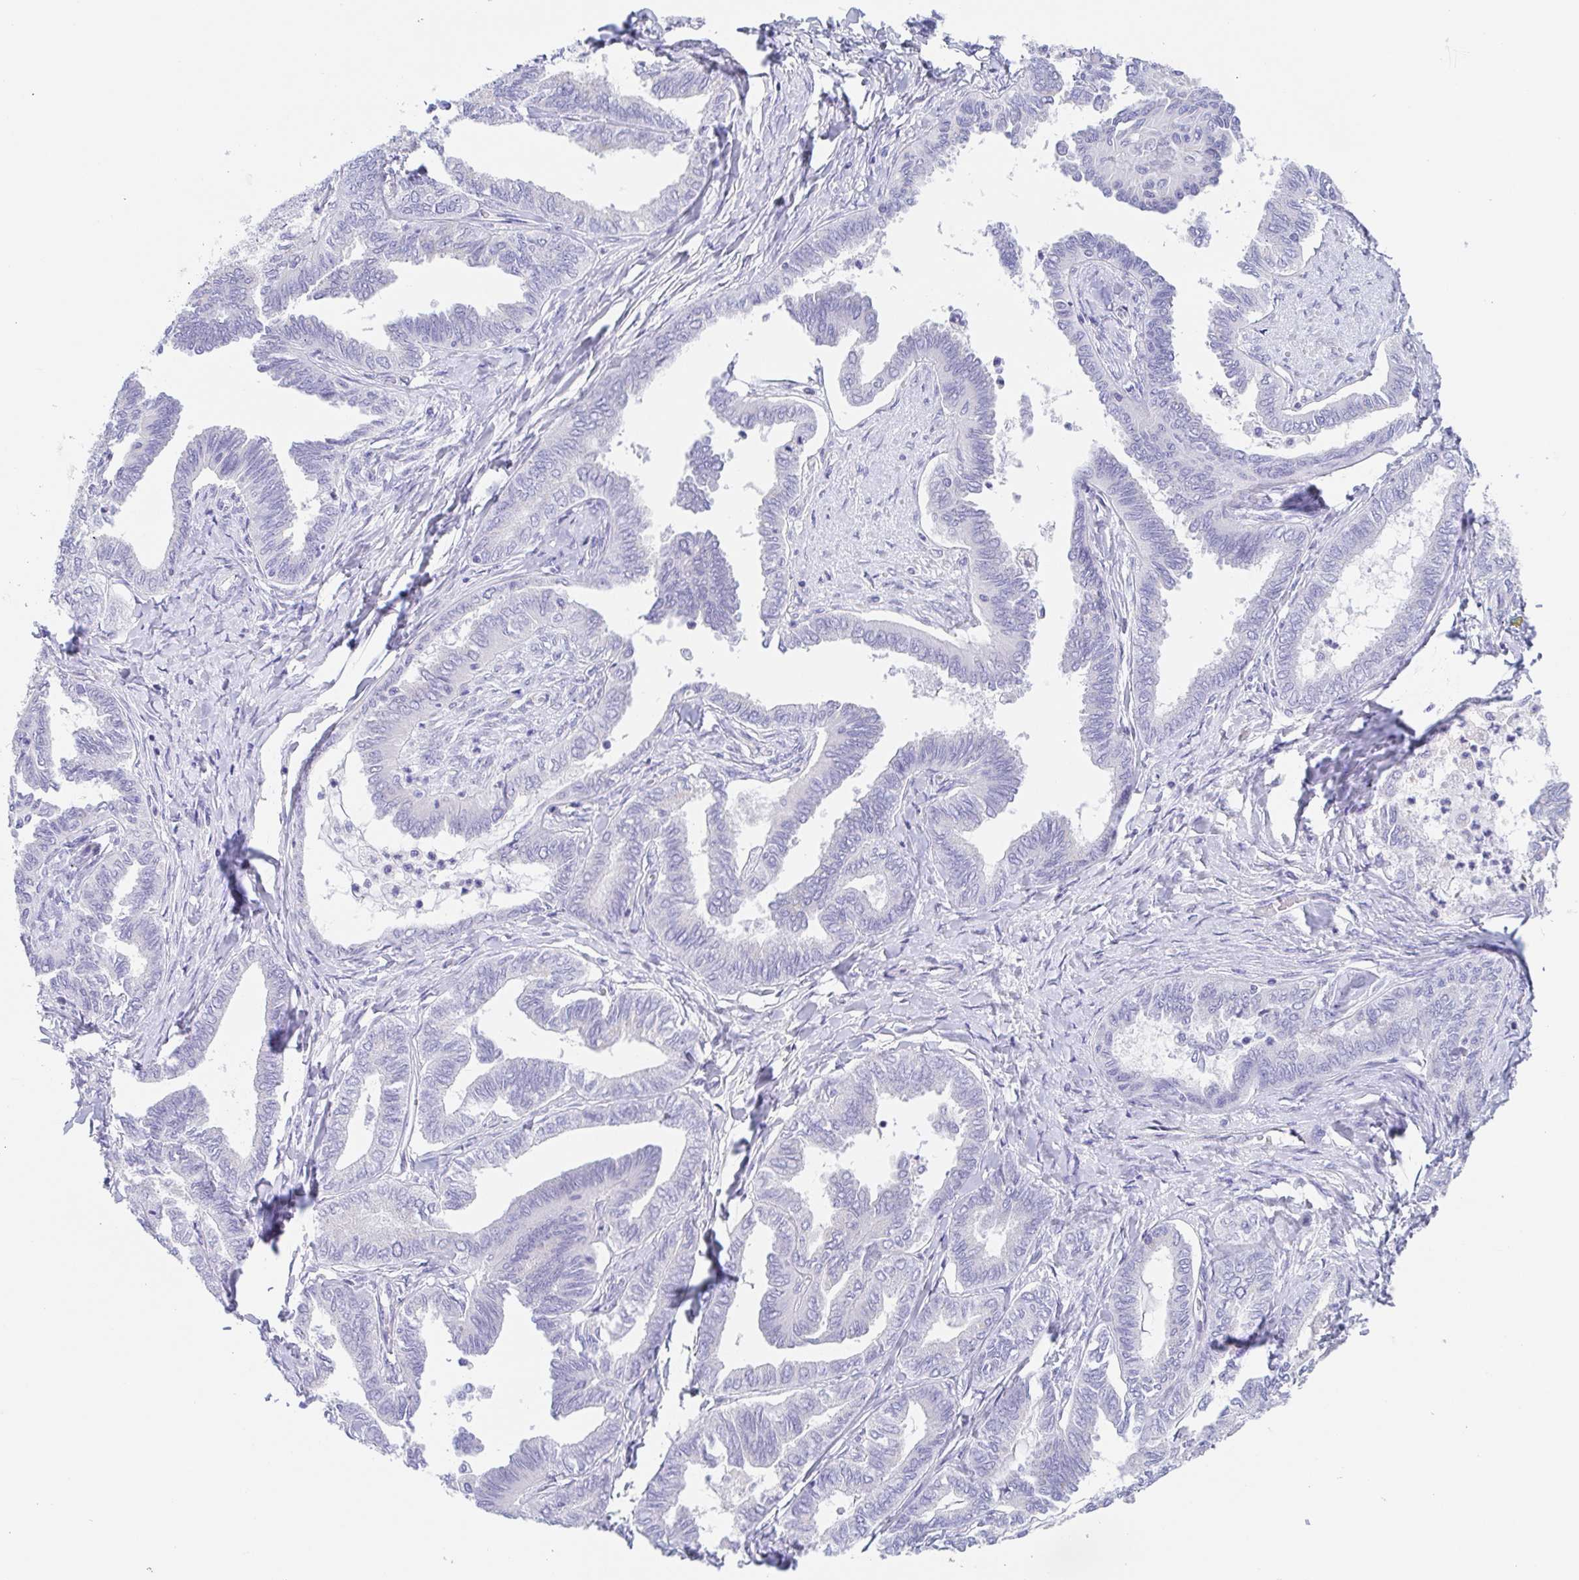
{"staining": {"intensity": "negative", "quantity": "none", "location": "none"}, "tissue": "ovarian cancer", "cell_type": "Tumor cells", "image_type": "cancer", "snomed": [{"axis": "morphology", "description": "Carcinoma, endometroid"}, {"axis": "topography", "description": "Ovary"}], "caption": "Tumor cells are negative for brown protein staining in endometroid carcinoma (ovarian).", "gene": "SCG3", "patient": {"sex": "female", "age": 70}}